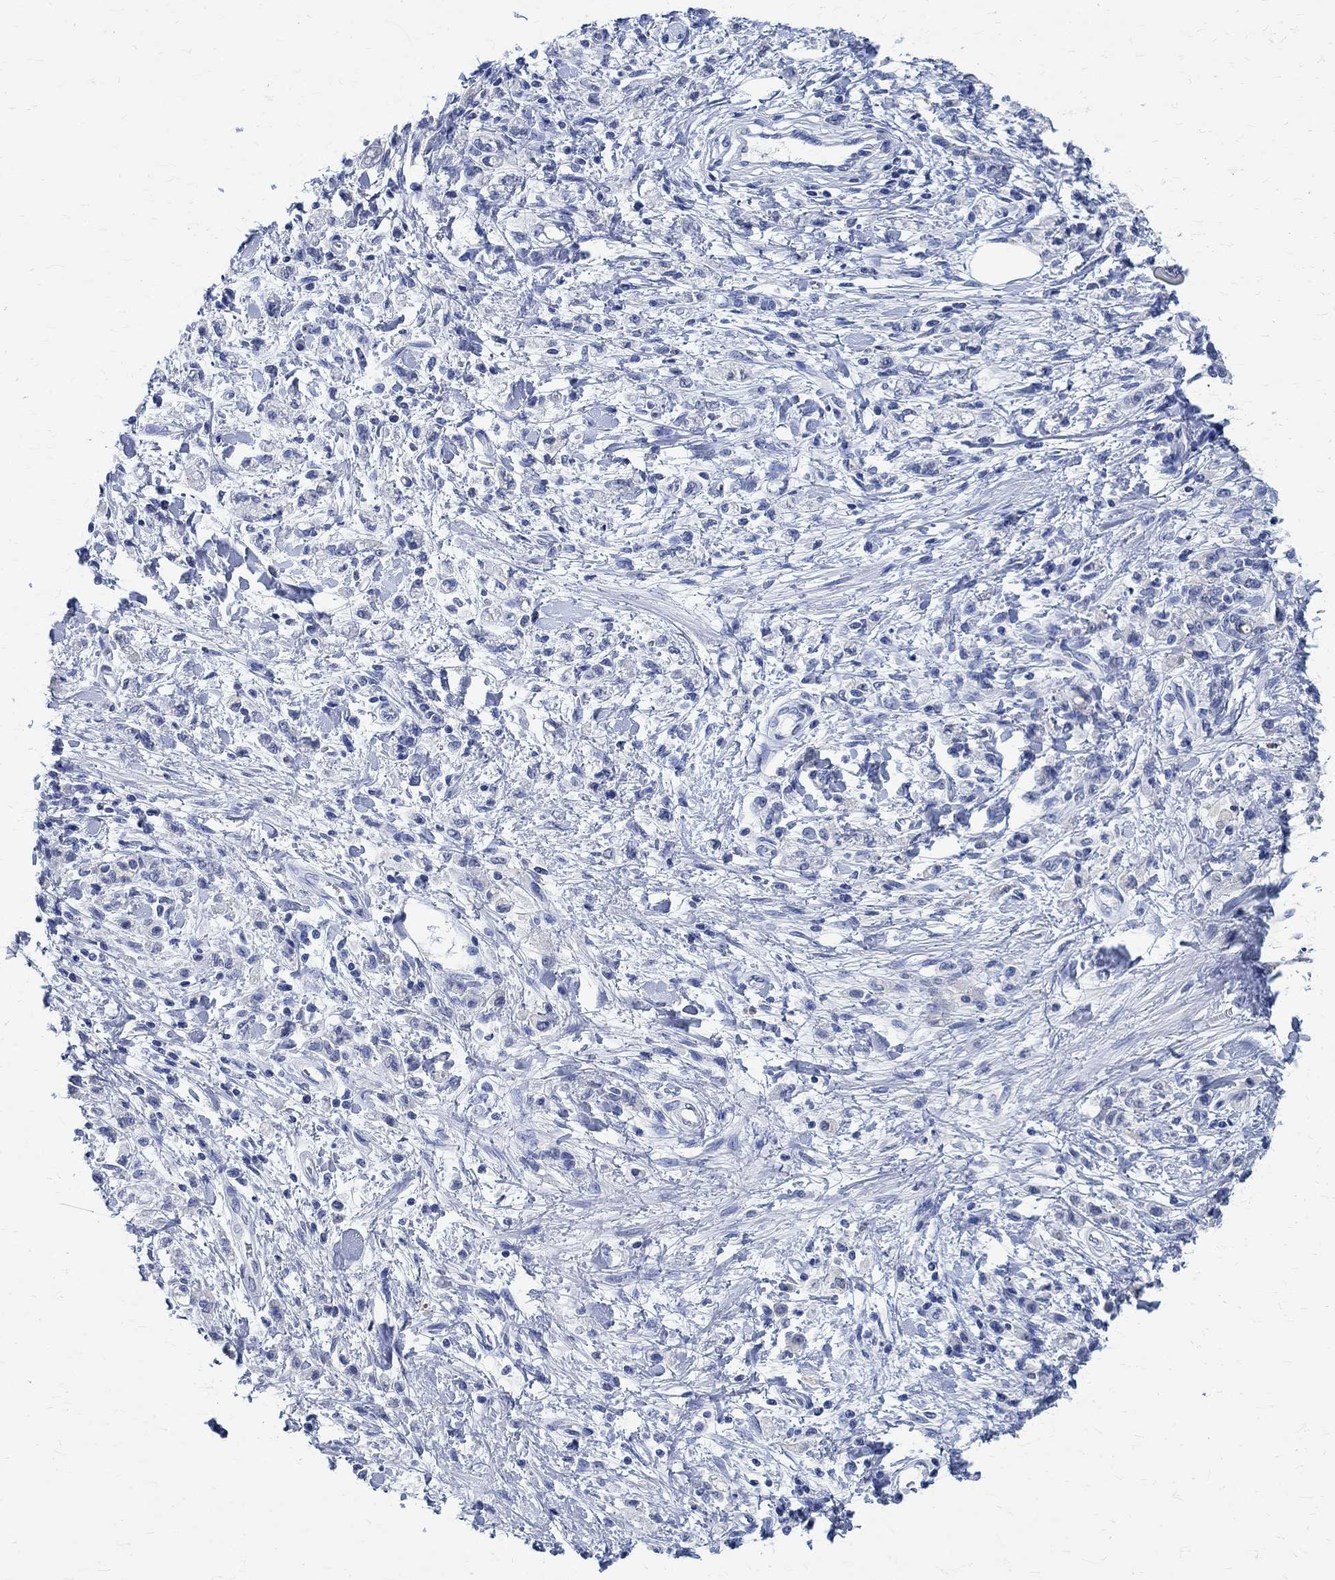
{"staining": {"intensity": "negative", "quantity": "none", "location": "none"}, "tissue": "stomach cancer", "cell_type": "Tumor cells", "image_type": "cancer", "snomed": [{"axis": "morphology", "description": "Adenocarcinoma, NOS"}, {"axis": "topography", "description": "Stomach"}], "caption": "This is an immunohistochemistry (IHC) histopathology image of human stomach cancer. There is no positivity in tumor cells.", "gene": "TMEM221", "patient": {"sex": "male", "age": 77}}